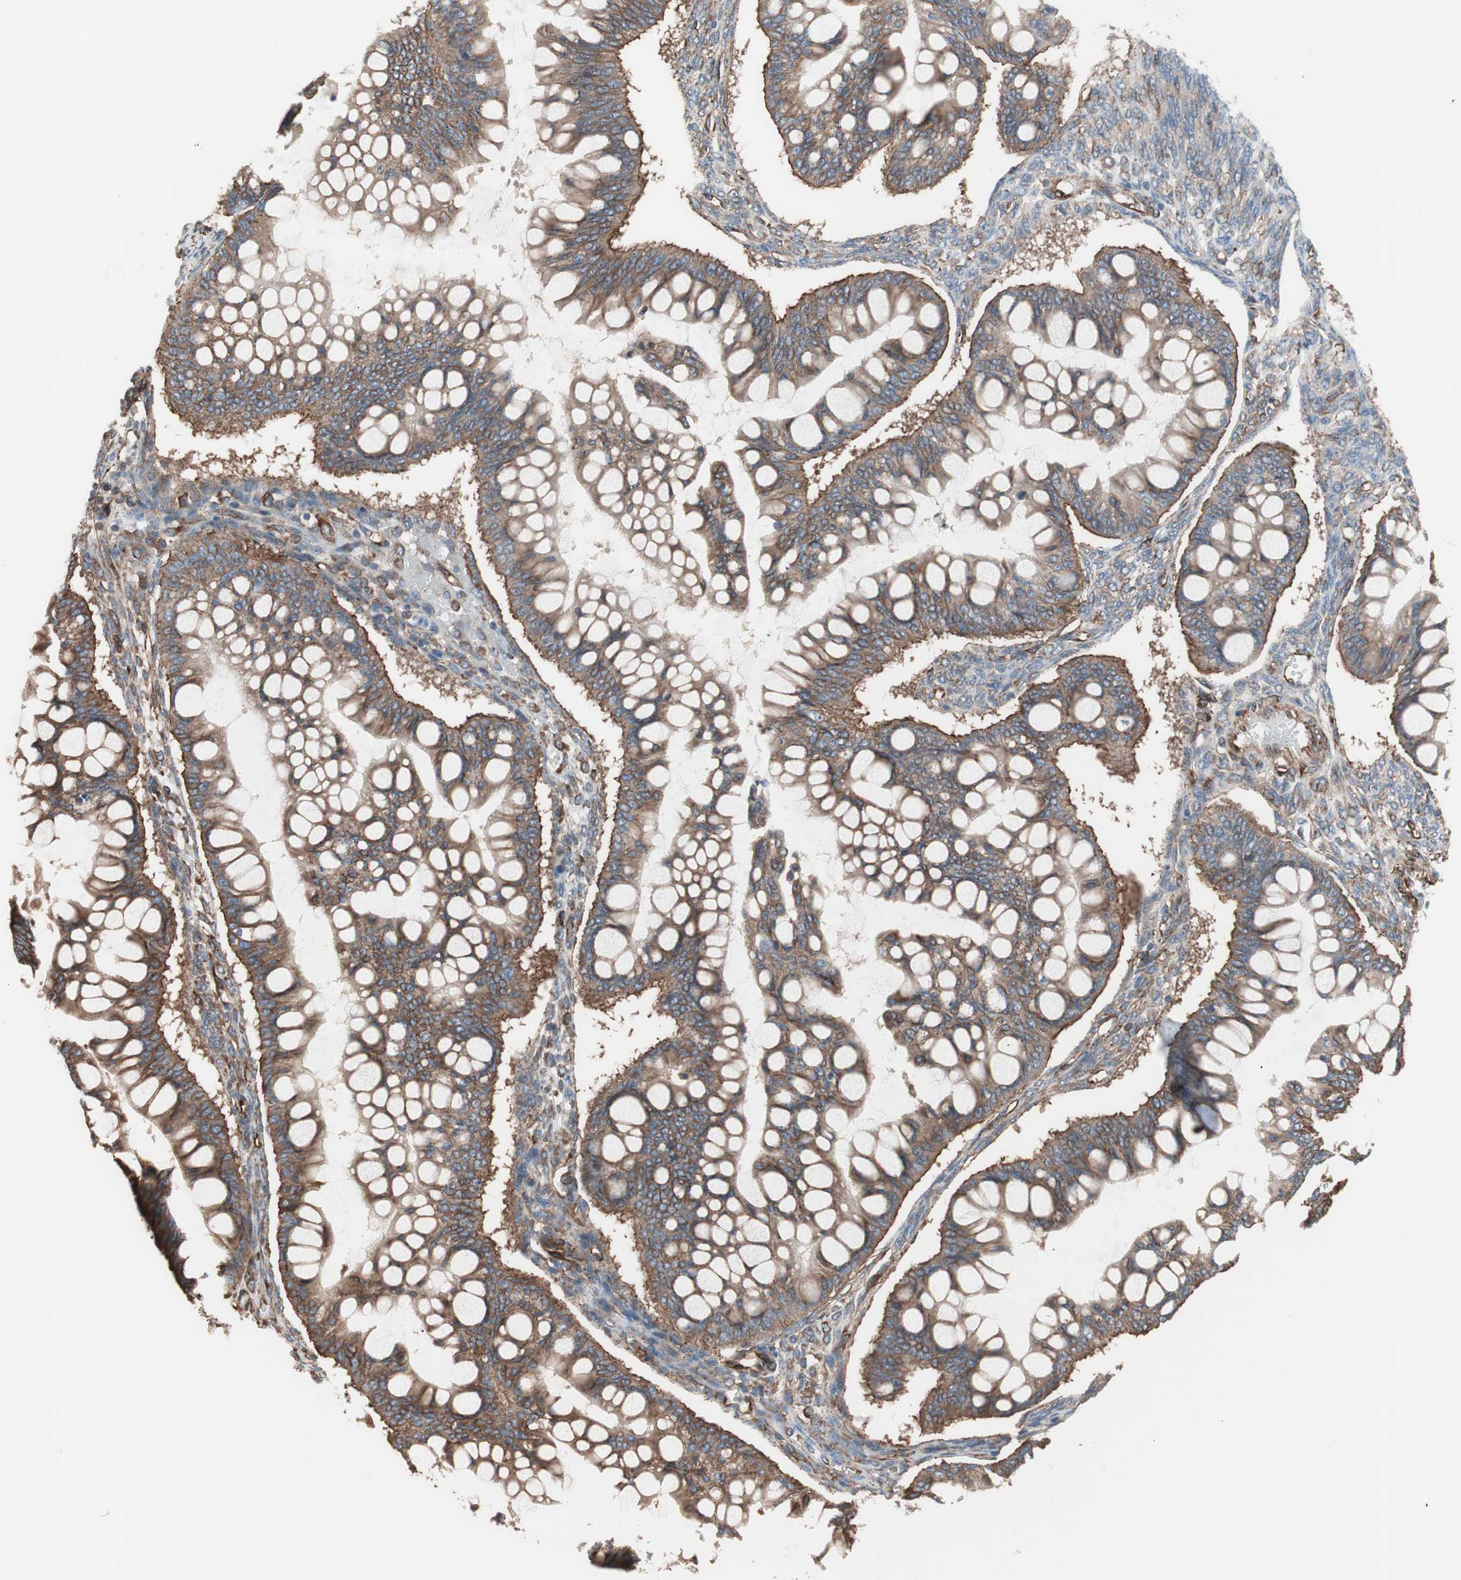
{"staining": {"intensity": "strong", "quantity": ">75%", "location": "cytoplasmic/membranous"}, "tissue": "ovarian cancer", "cell_type": "Tumor cells", "image_type": "cancer", "snomed": [{"axis": "morphology", "description": "Cystadenocarcinoma, mucinous, NOS"}, {"axis": "topography", "description": "Ovary"}], "caption": "This is an image of IHC staining of ovarian cancer, which shows strong staining in the cytoplasmic/membranous of tumor cells.", "gene": "GPSM2", "patient": {"sex": "female", "age": 73}}